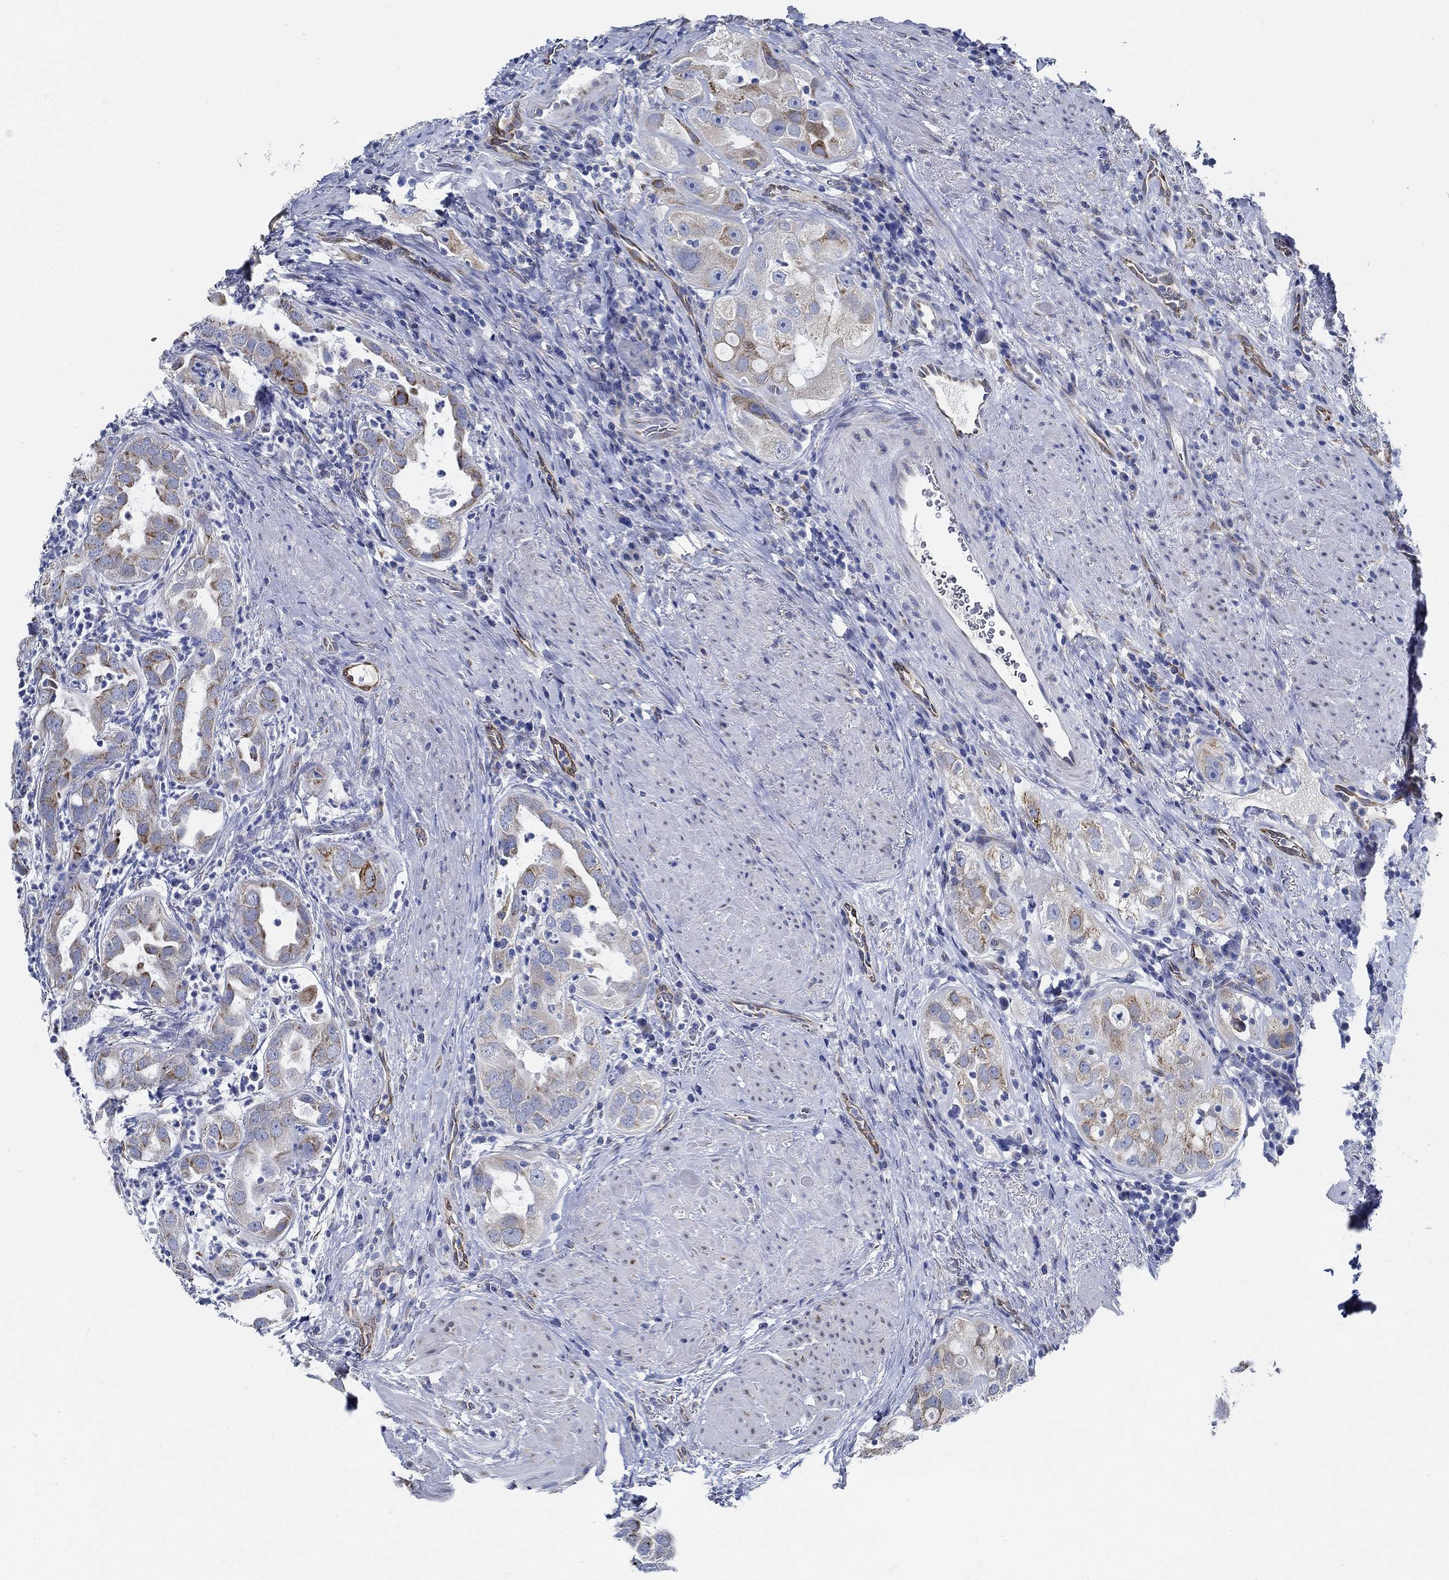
{"staining": {"intensity": "strong", "quantity": "25%-75%", "location": "cytoplasmic/membranous"}, "tissue": "urothelial cancer", "cell_type": "Tumor cells", "image_type": "cancer", "snomed": [{"axis": "morphology", "description": "Urothelial carcinoma, High grade"}, {"axis": "topography", "description": "Urinary bladder"}], "caption": "A high-resolution histopathology image shows immunohistochemistry (IHC) staining of high-grade urothelial carcinoma, which shows strong cytoplasmic/membranous positivity in approximately 25%-75% of tumor cells.", "gene": "HECW2", "patient": {"sex": "female", "age": 41}}